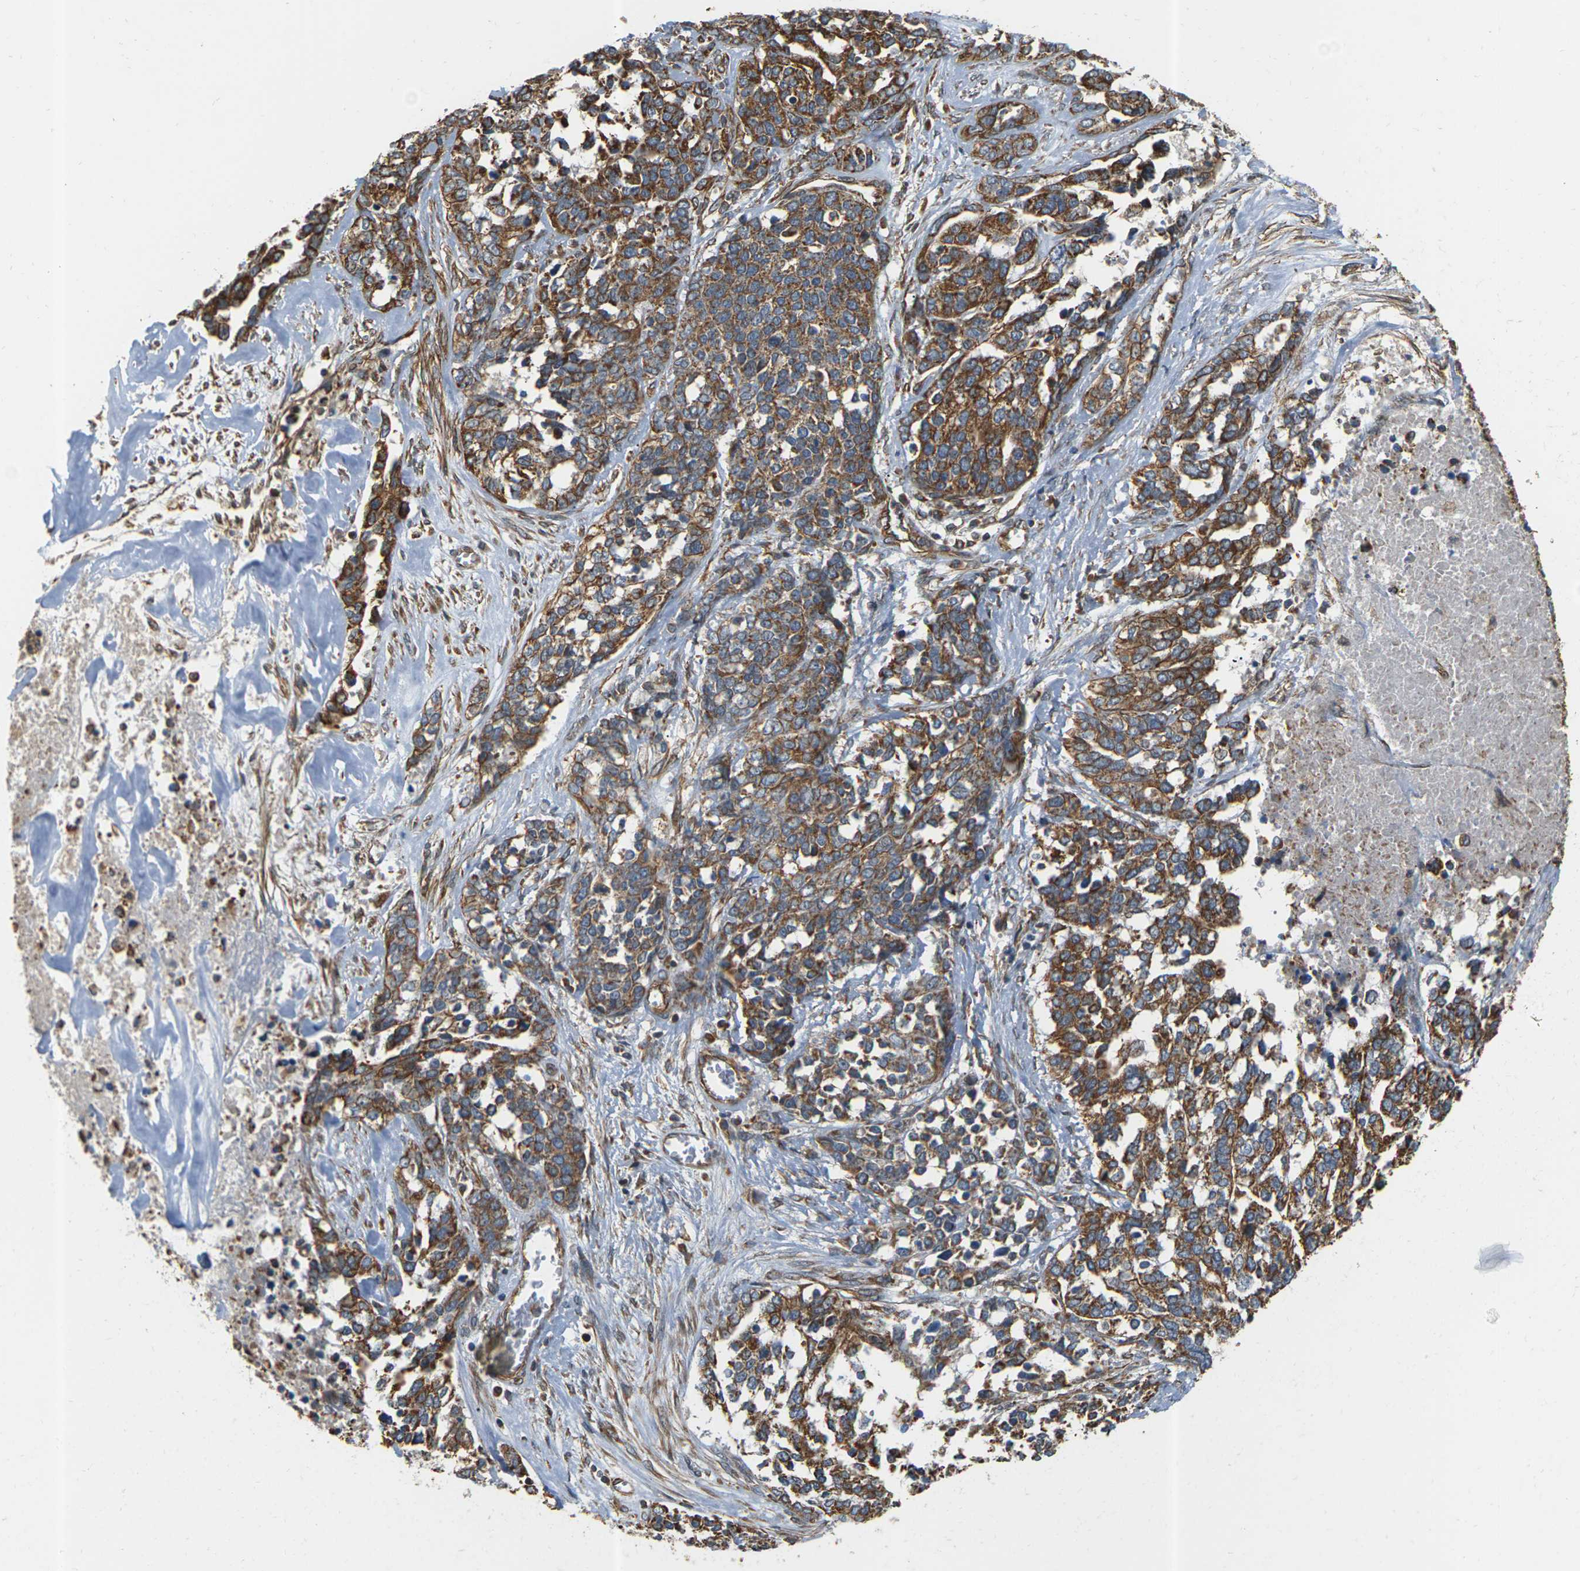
{"staining": {"intensity": "strong", "quantity": ">75%", "location": "cytoplasmic/membranous"}, "tissue": "ovarian cancer", "cell_type": "Tumor cells", "image_type": "cancer", "snomed": [{"axis": "morphology", "description": "Cystadenocarcinoma, serous, NOS"}, {"axis": "topography", "description": "Ovary"}], "caption": "An image showing strong cytoplasmic/membranous expression in about >75% of tumor cells in ovarian serous cystadenocarcinoma, as visualized by brown immunohistochemical staining.", "gene": "PCDHB4", "patient": {"sex": "female", "age": 44}}